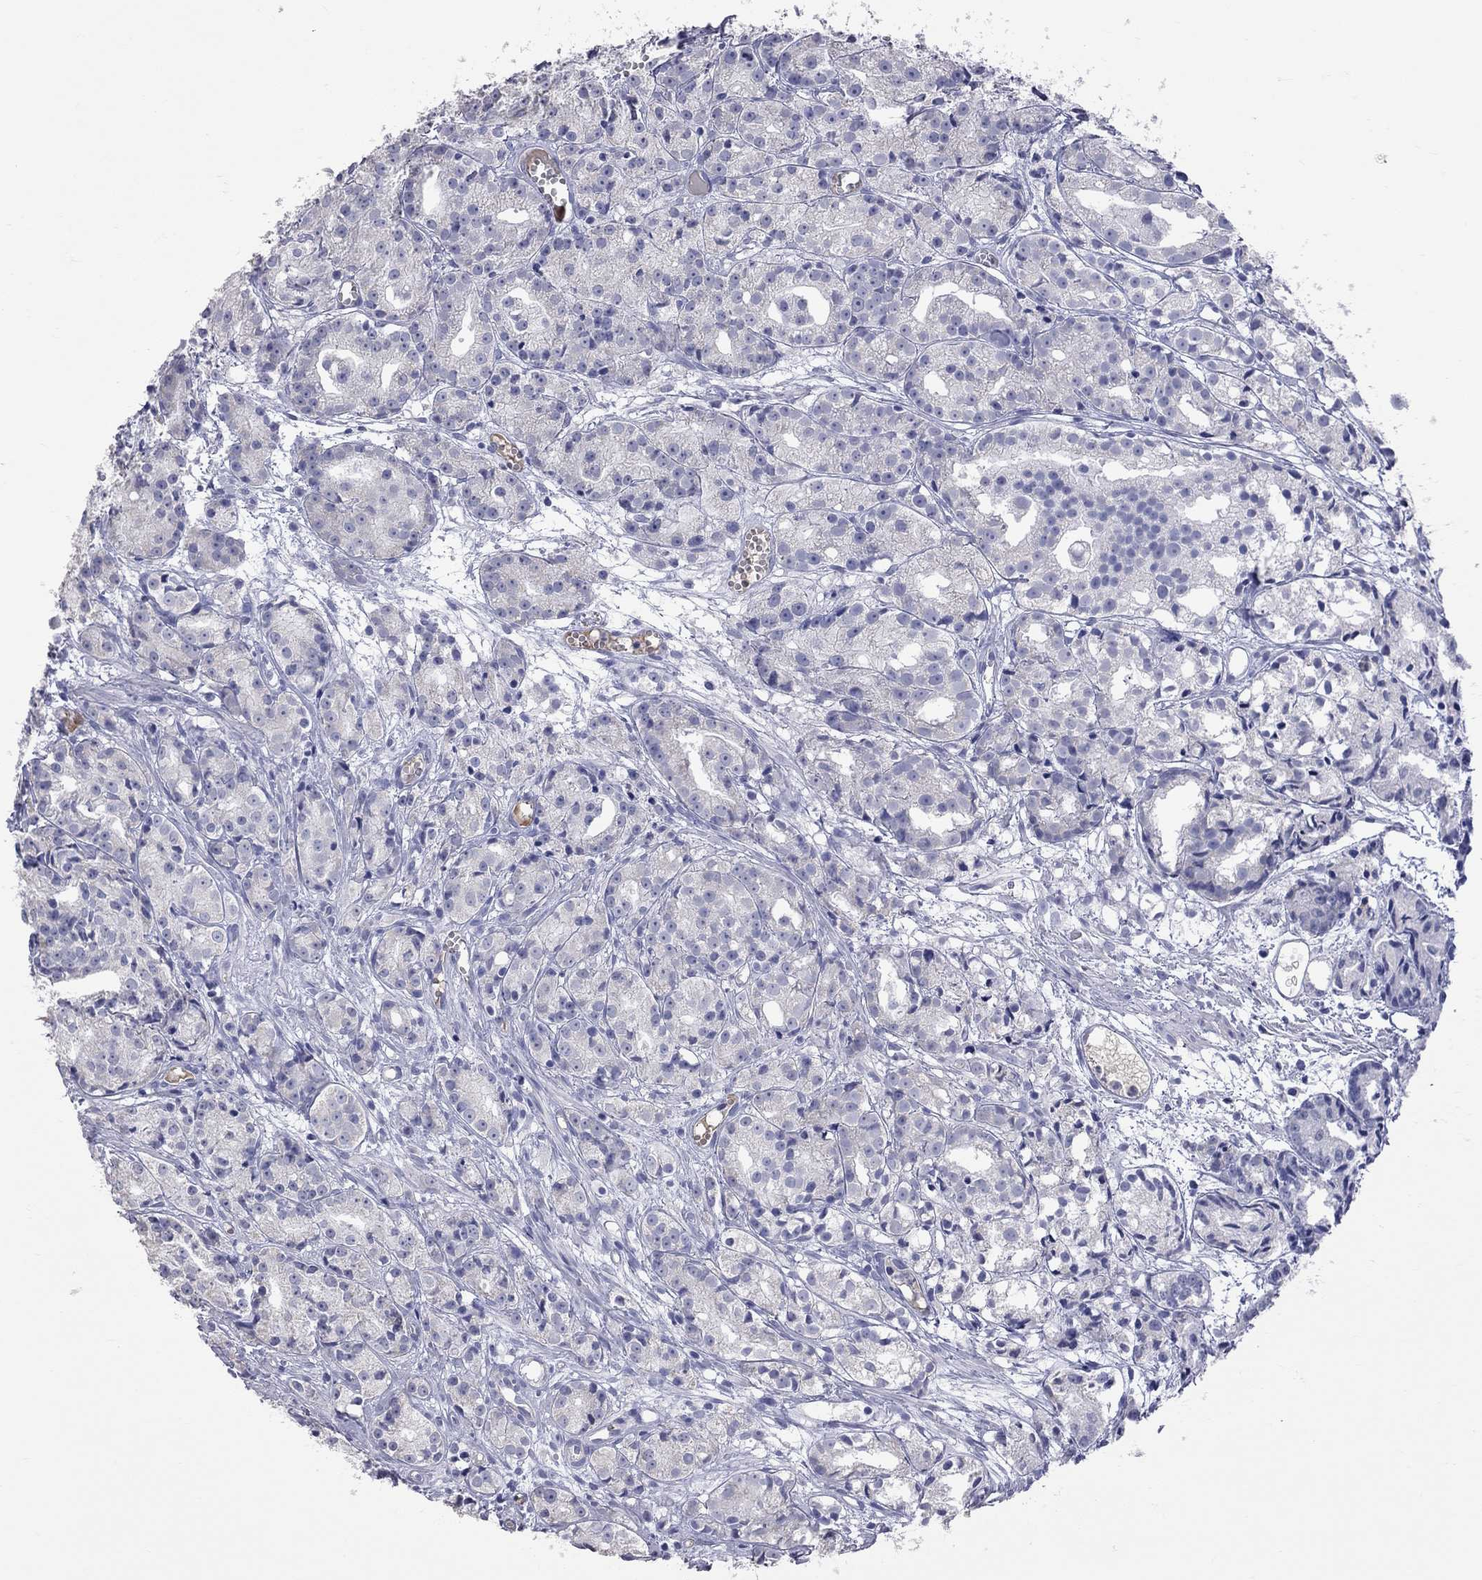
{"staining": {"intensity": "negative", "quantity": "none", "location": "none"}, "tissue": "prostate cancer", "cell_type": "Tumor cells", "image_type": "cancer", "snomed": [{"axis": "morphology", "description": "Adenocarcinoma, Medium grade"}, {"axis": "topography", "description": "Prostate"}], "caption": "Tumor cells show no significant positivity in prostate medium-grade adenocarcinoma. (Stains: DAB immunohistochemistry with hematoxylin counter stain, Microscopy: brightfield microscopy at high magnification).", "gene": "KCND2", "patient": {"sex": "male", "age": 74}}